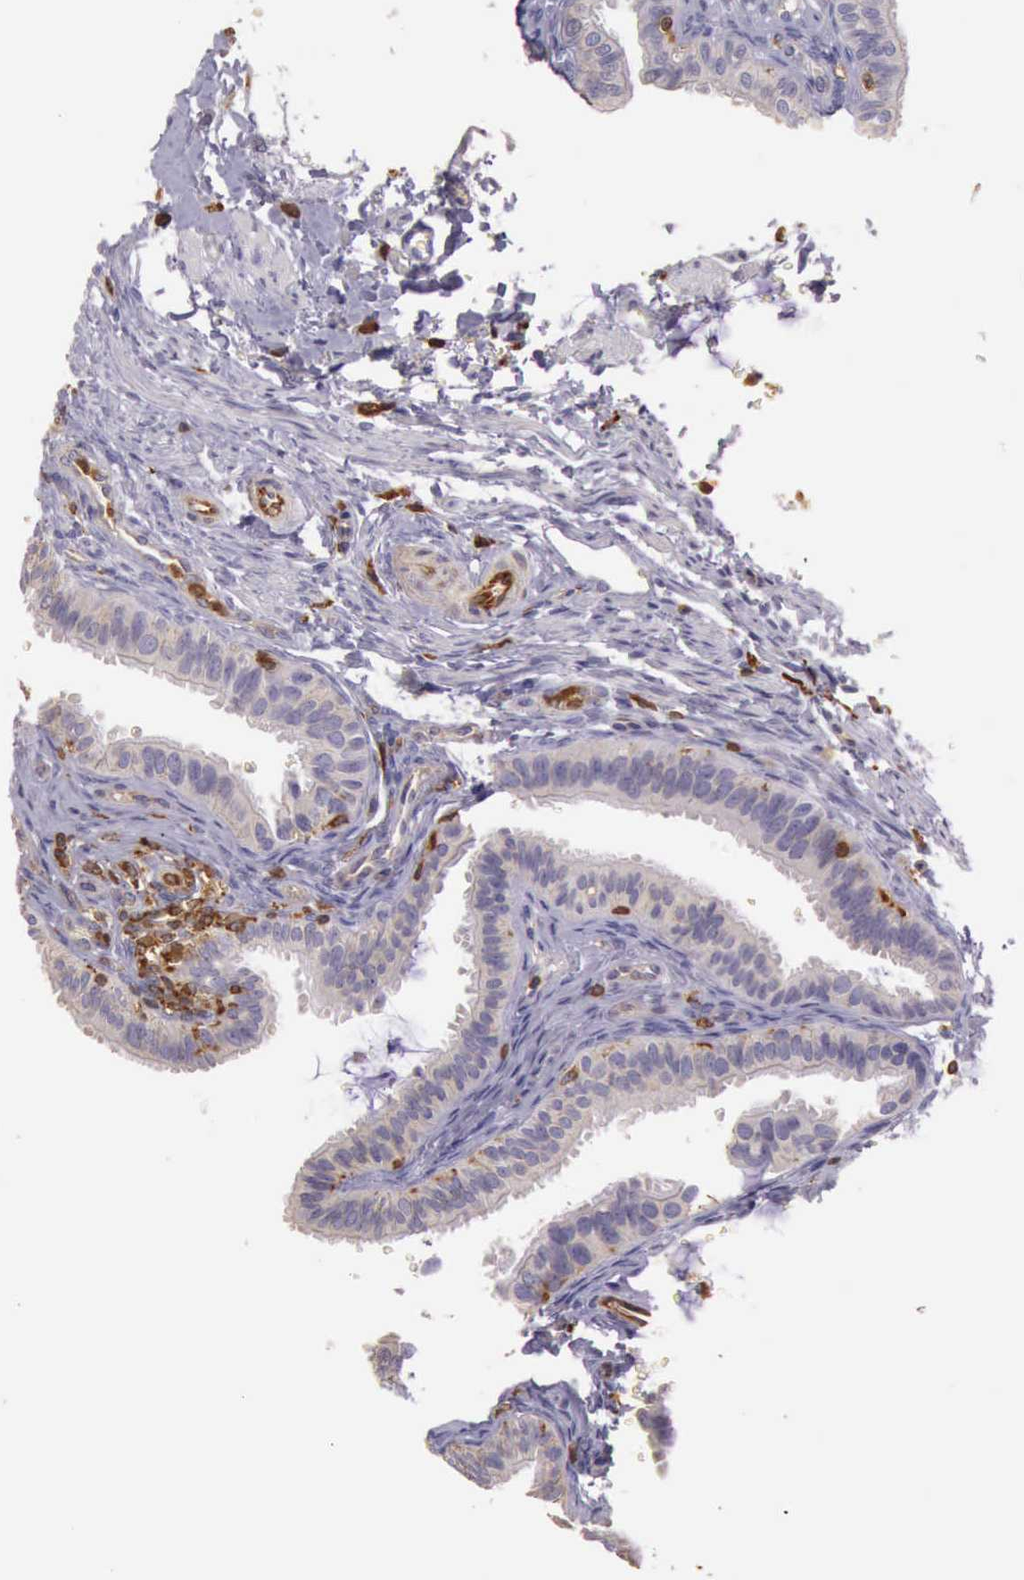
{"staining": {"intensity": "negative", "quantity": "none", "location": "none"}, "tissue": "fallopian tube", "cell_type": "Glandular cells", "image_type": "normal", "snomed": [{"axis": "morphology", "description": "Normal tissue, NOS"}, {"axis": "topography", "description": "Fallopian tube"}], "caption": "Glandular cells show no significant protein positivity in normal fallopian tube.", "gene": "ARHGAP4", "patient": {"sex": "female", "age": 42}}